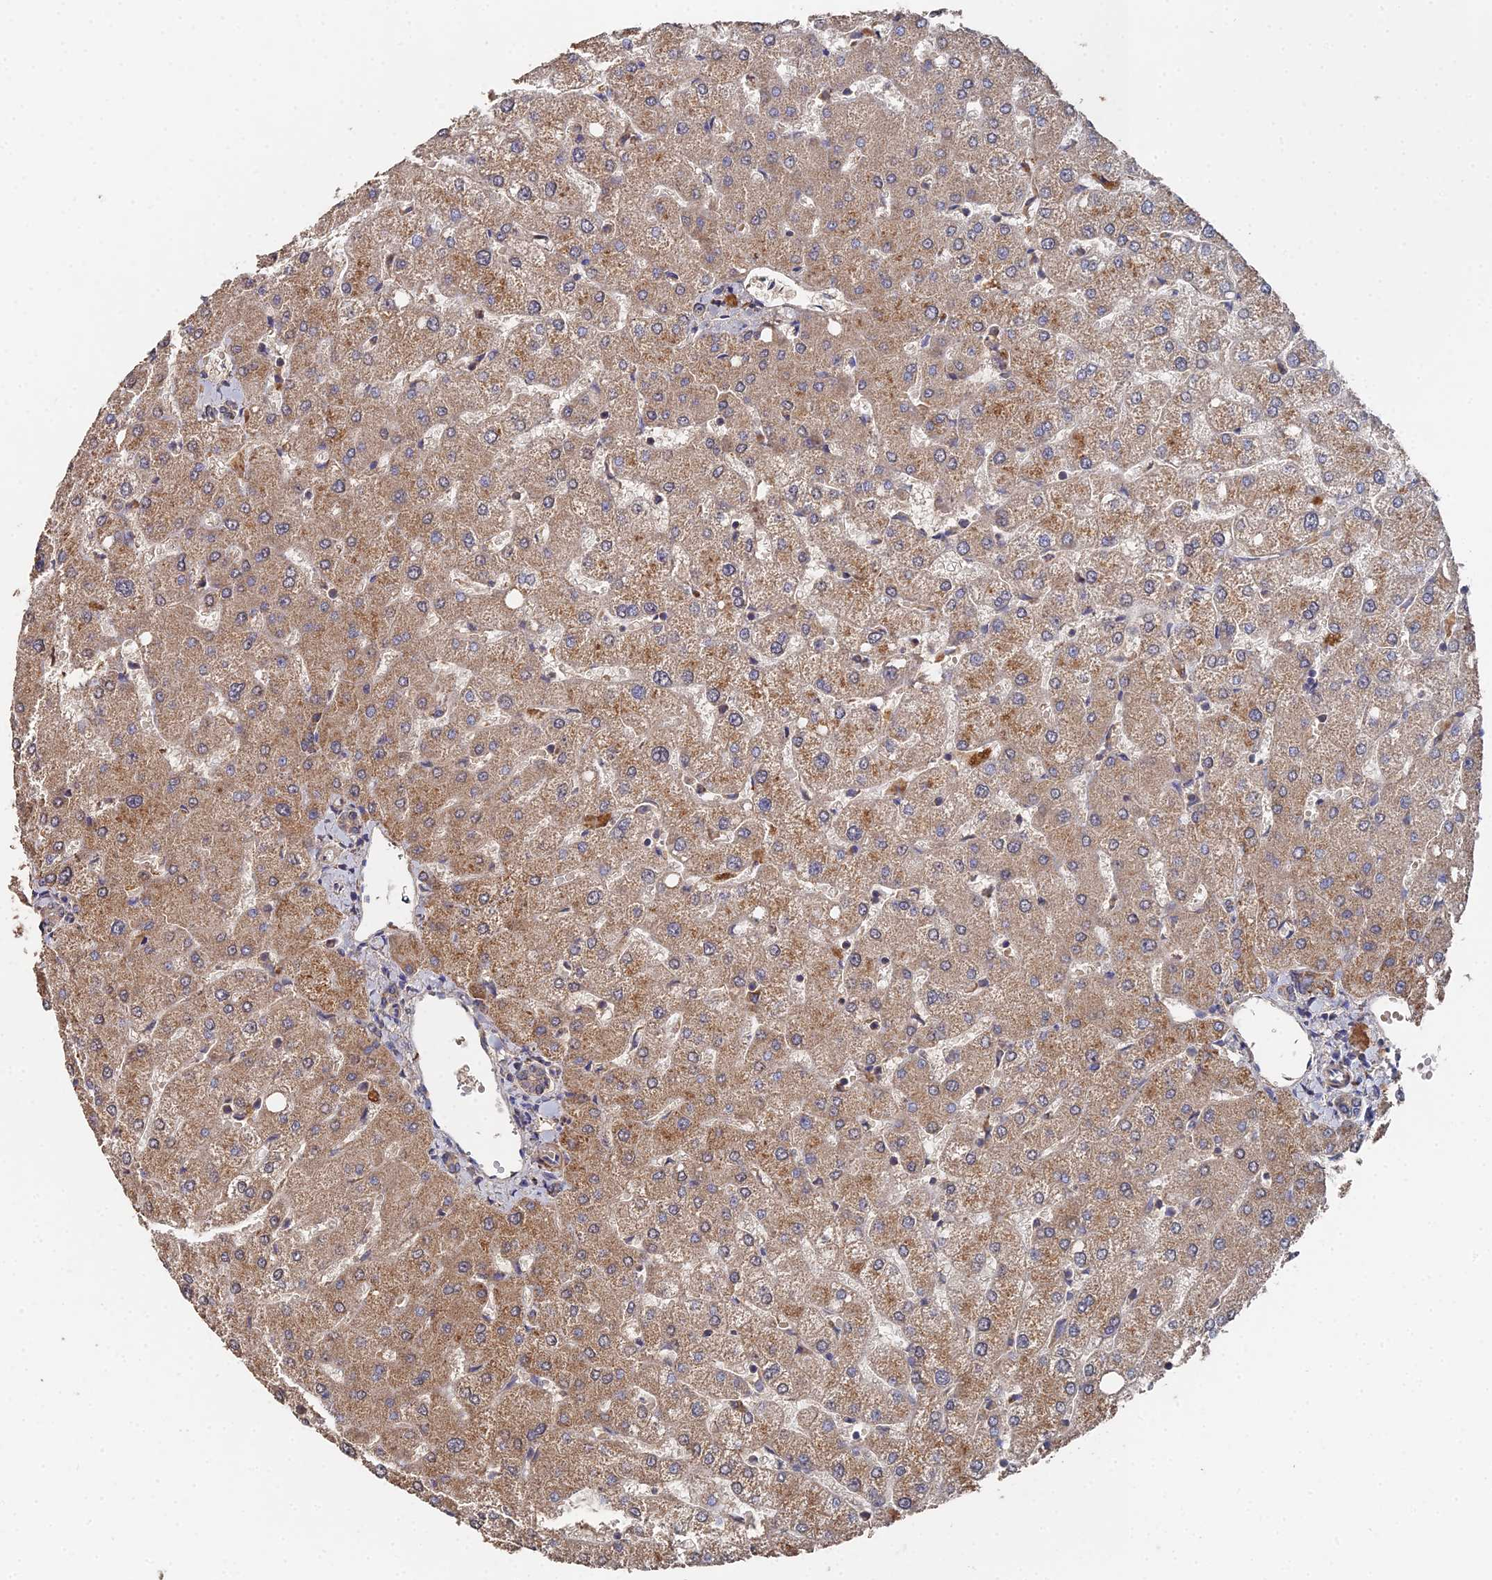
{"staining": {"intensity": "weak", "quantity": ">75%", "location": "cytoplasmic/membranous"}, "tissue": "liver", "cell_type": "Cholangiocytes", "image_type": "normal", "snomed": [{"axis": "morphology", "description": "Normal tissue, NOS"}, {"axis": "topography", "description": "Liver"}], "caption": "Protein staining demonstrates weak cytoplasmic/membranous expression in about >75% of cholangiocytes in benign liver.", "gene": "SPANXN4", "patient": {"sex": "female", "age": 54}}